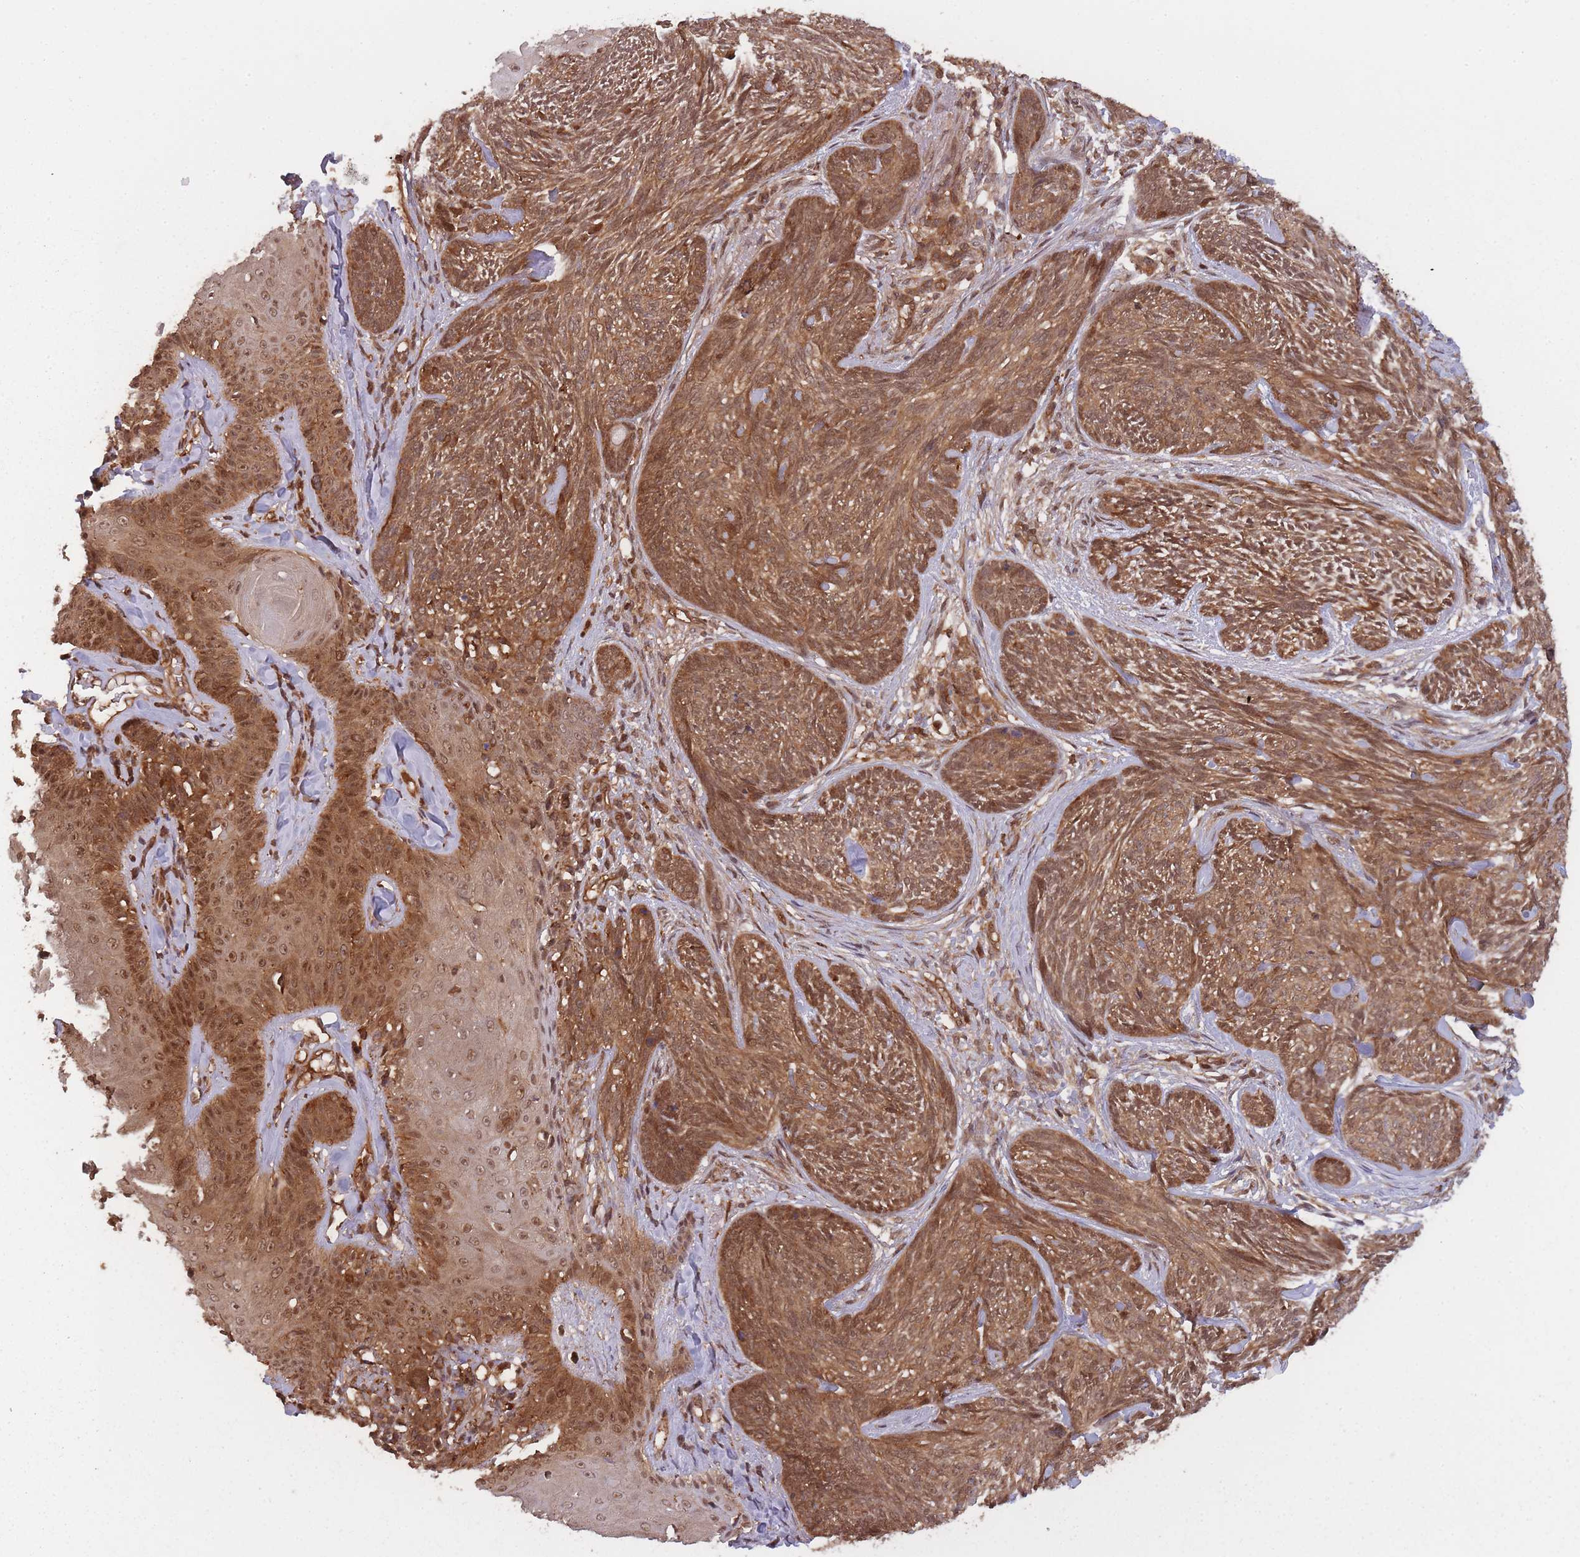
{"staining": {"intensity": "moderate", "quantity": ">75%", "location": "cytoplasmic/membranous,nuclear"}, "tissue": "skin cancer", "cell_type": "Tumor cells", "image_type": "cancer", "snomed": [{"axis": "morphology", "description": "Basal cell carcinoma"}, {"axis": "topography", "description": "Skin"}], "caption": "A medium amount of moderate cytoplasmic/membranous and nuclear expression is appreciated in about >75% of tumor cells in skin cancer tissue.", "gene": "PPP6R3", "patient": {"sex": "male", "age": 73}}